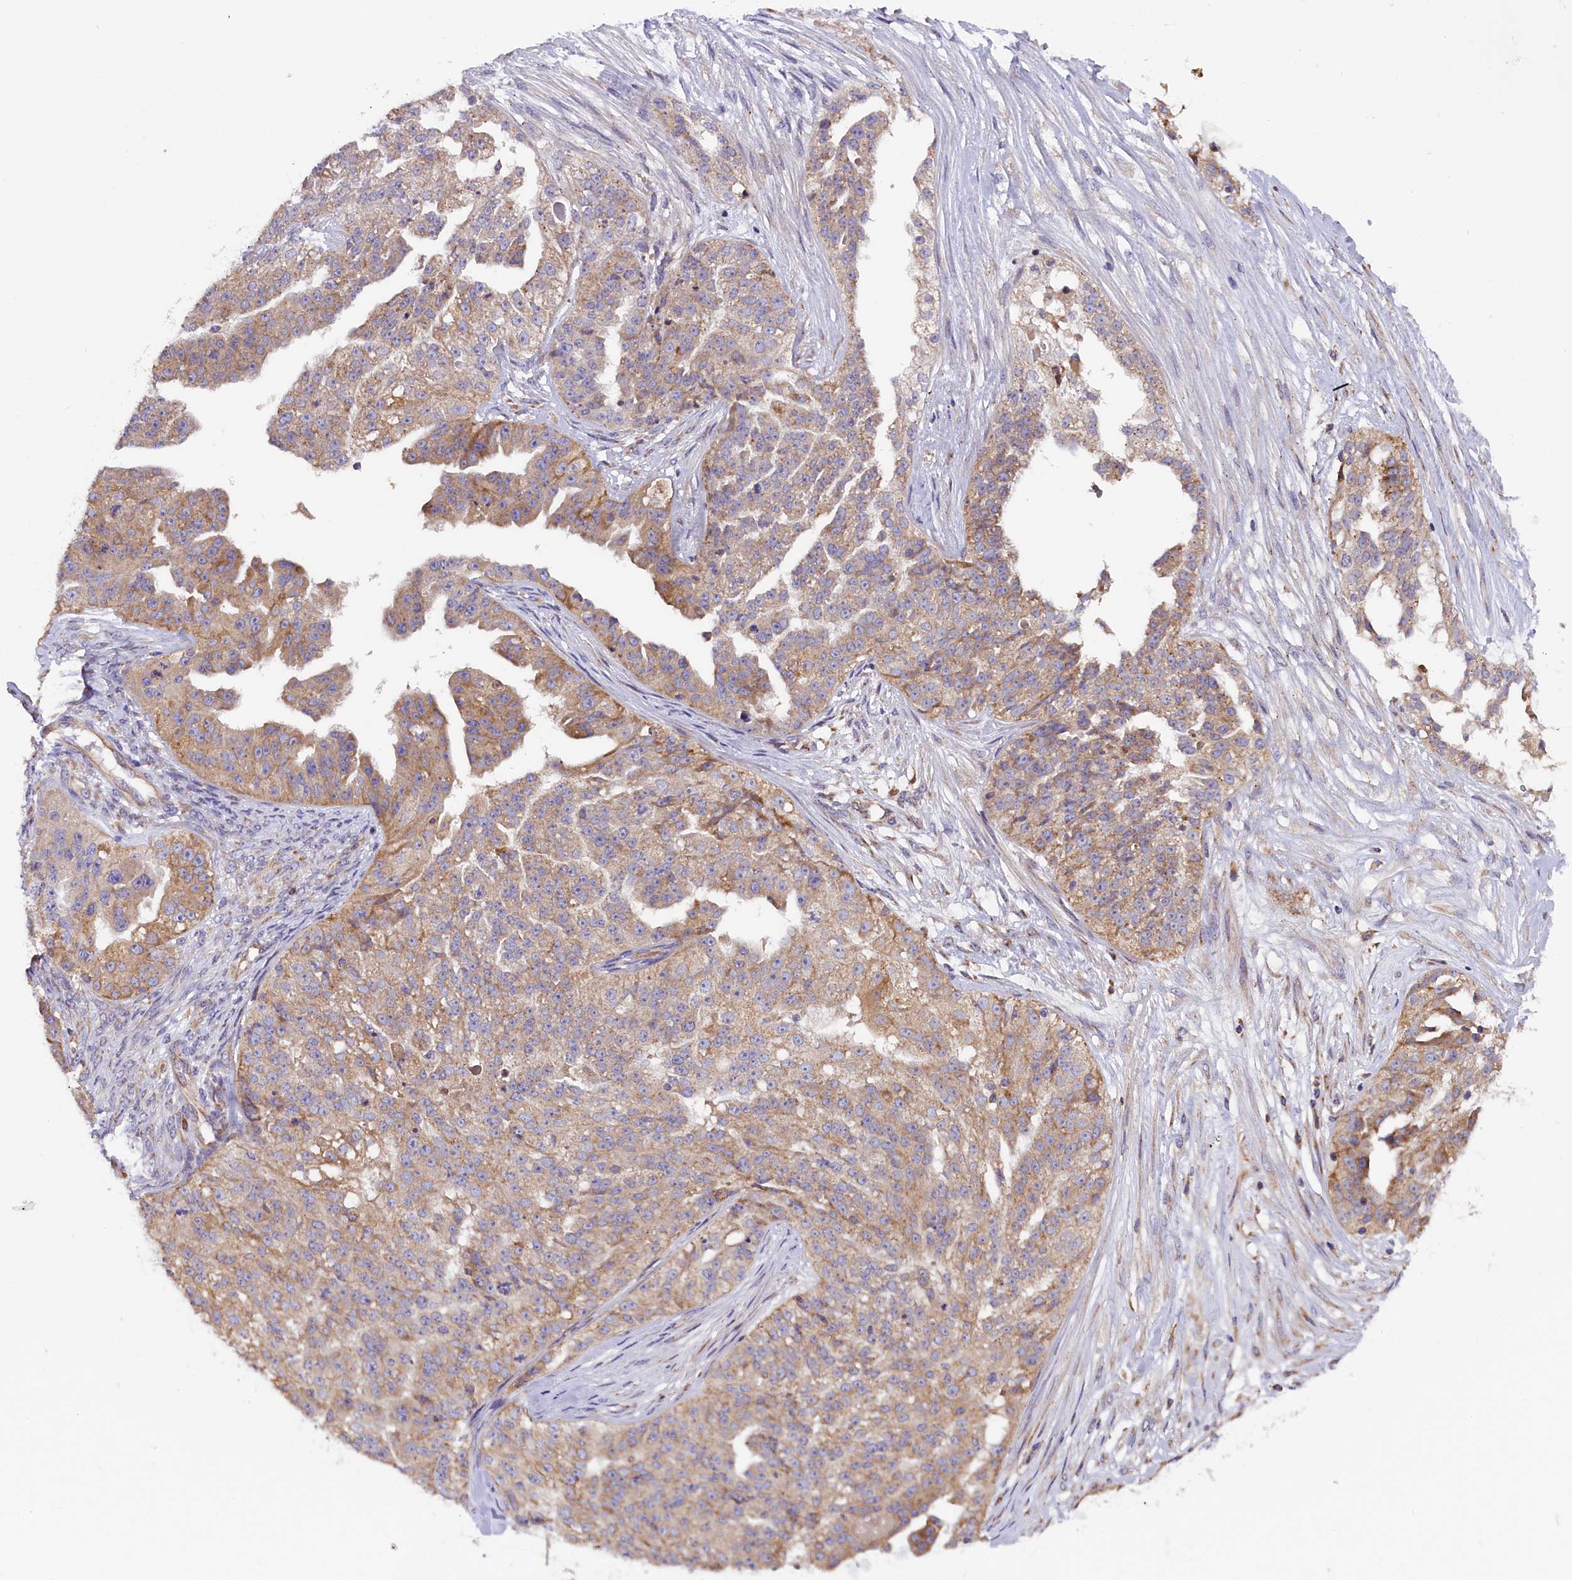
{"staining": {"intensity": "moderate", "quantity": "25%-75%", "location": "cytoplasmic/membranous"}, "tissue": "ovarian cancer", "cell_type": "Tumor cells", "image_type": "cancer", "snomed": [{"axis": "morphology", "description": "Cystadenocarcinoma, serous, NOS"}, {"axis": "topography", "description": "Ovary"}], "caption": "This is a histology image of IHC staining of ovarian serous cystadenocarcinoma, which shows moderate staining in the cytoplasmic/membranous of tumor cells.", "gene": "DNAJB9", "patient": {"sex": "female", "age": 58}}